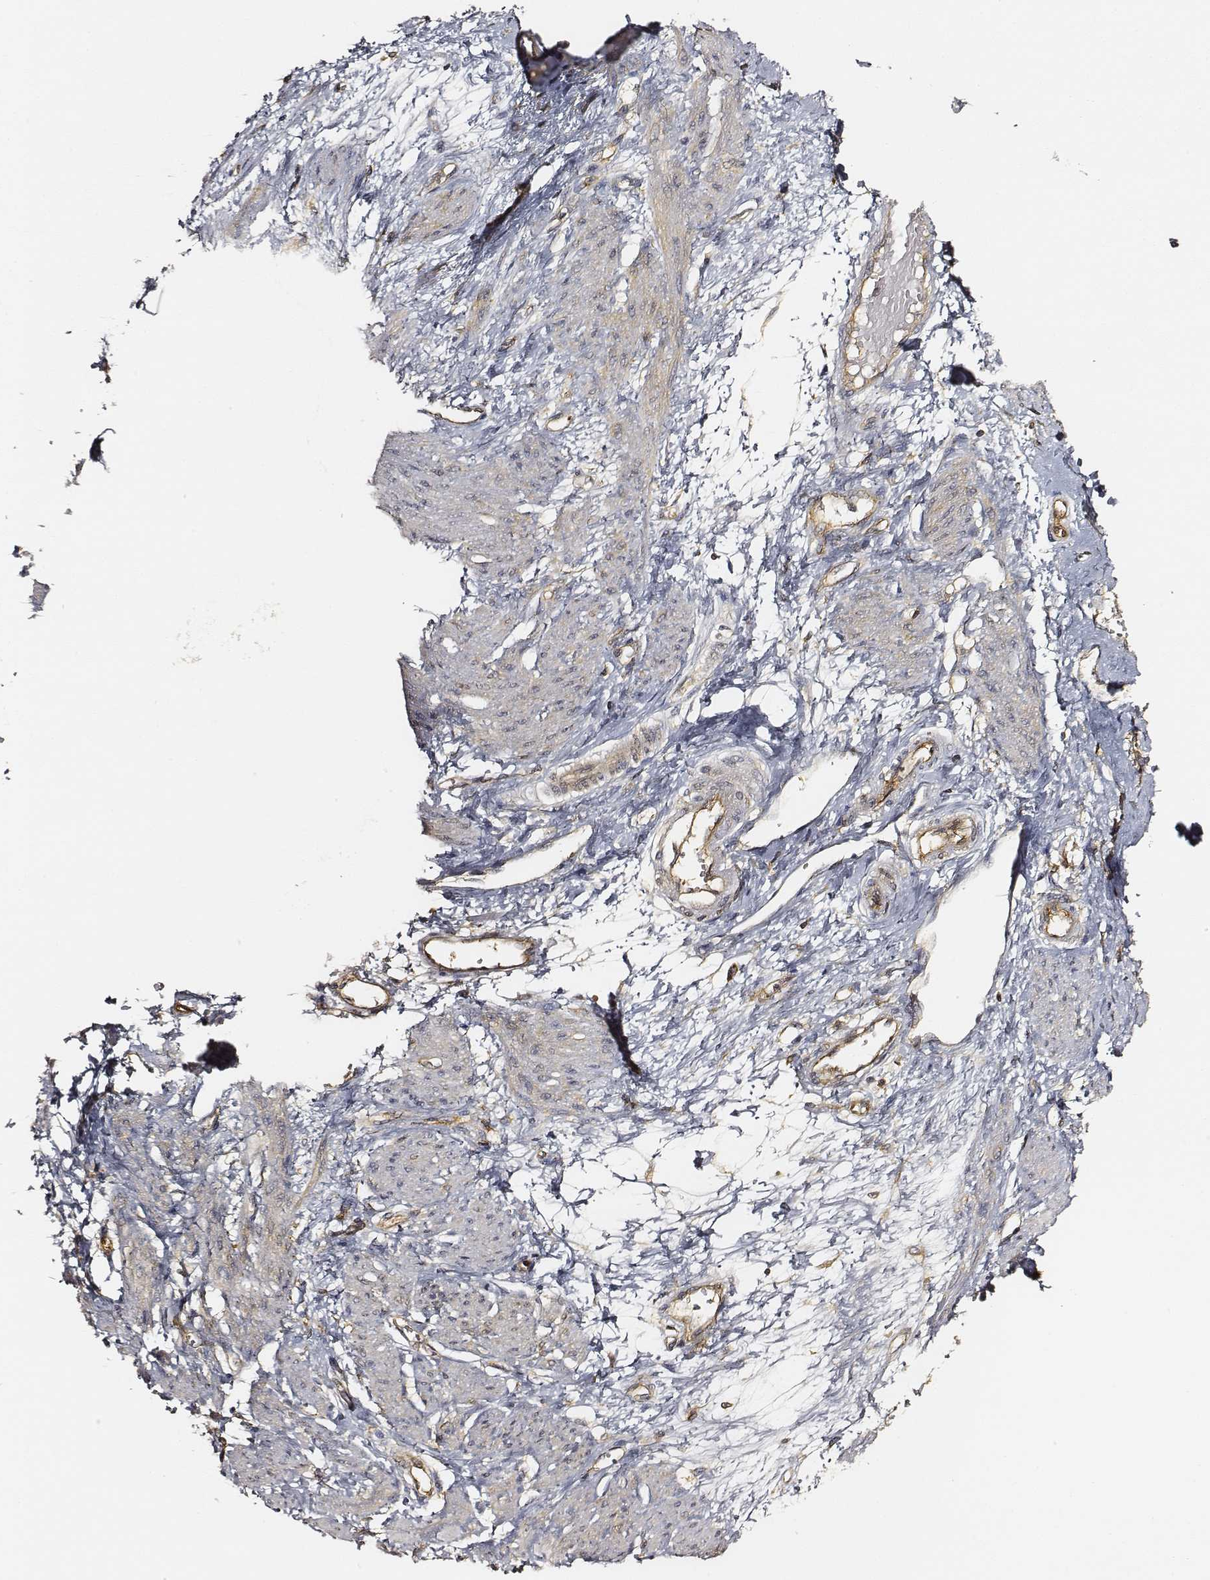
{"staining": {"intensity": "moderate", "quantity": "<25%", "location": "cytoplasmic/membranous"}, "tissue": "smooth muscle", "cell_type": "Smooth muscle cells", "image_type": "normal", "snomed": [{"axis": "morphology", "description": "Normal tissue, NOS"}, {"axis": "topography", "description": "Smooth muscle"}, {"axis": "topography", "description": "Uterus"}], "caption": "Protein expression analysis of normal smooth muscle demonstrates moderate cytoplasmic/membranous expression in approximately <25% of smooth muscle cells.", "gene": "CARS1", "patient": {"sex": "female", "age": 39}}